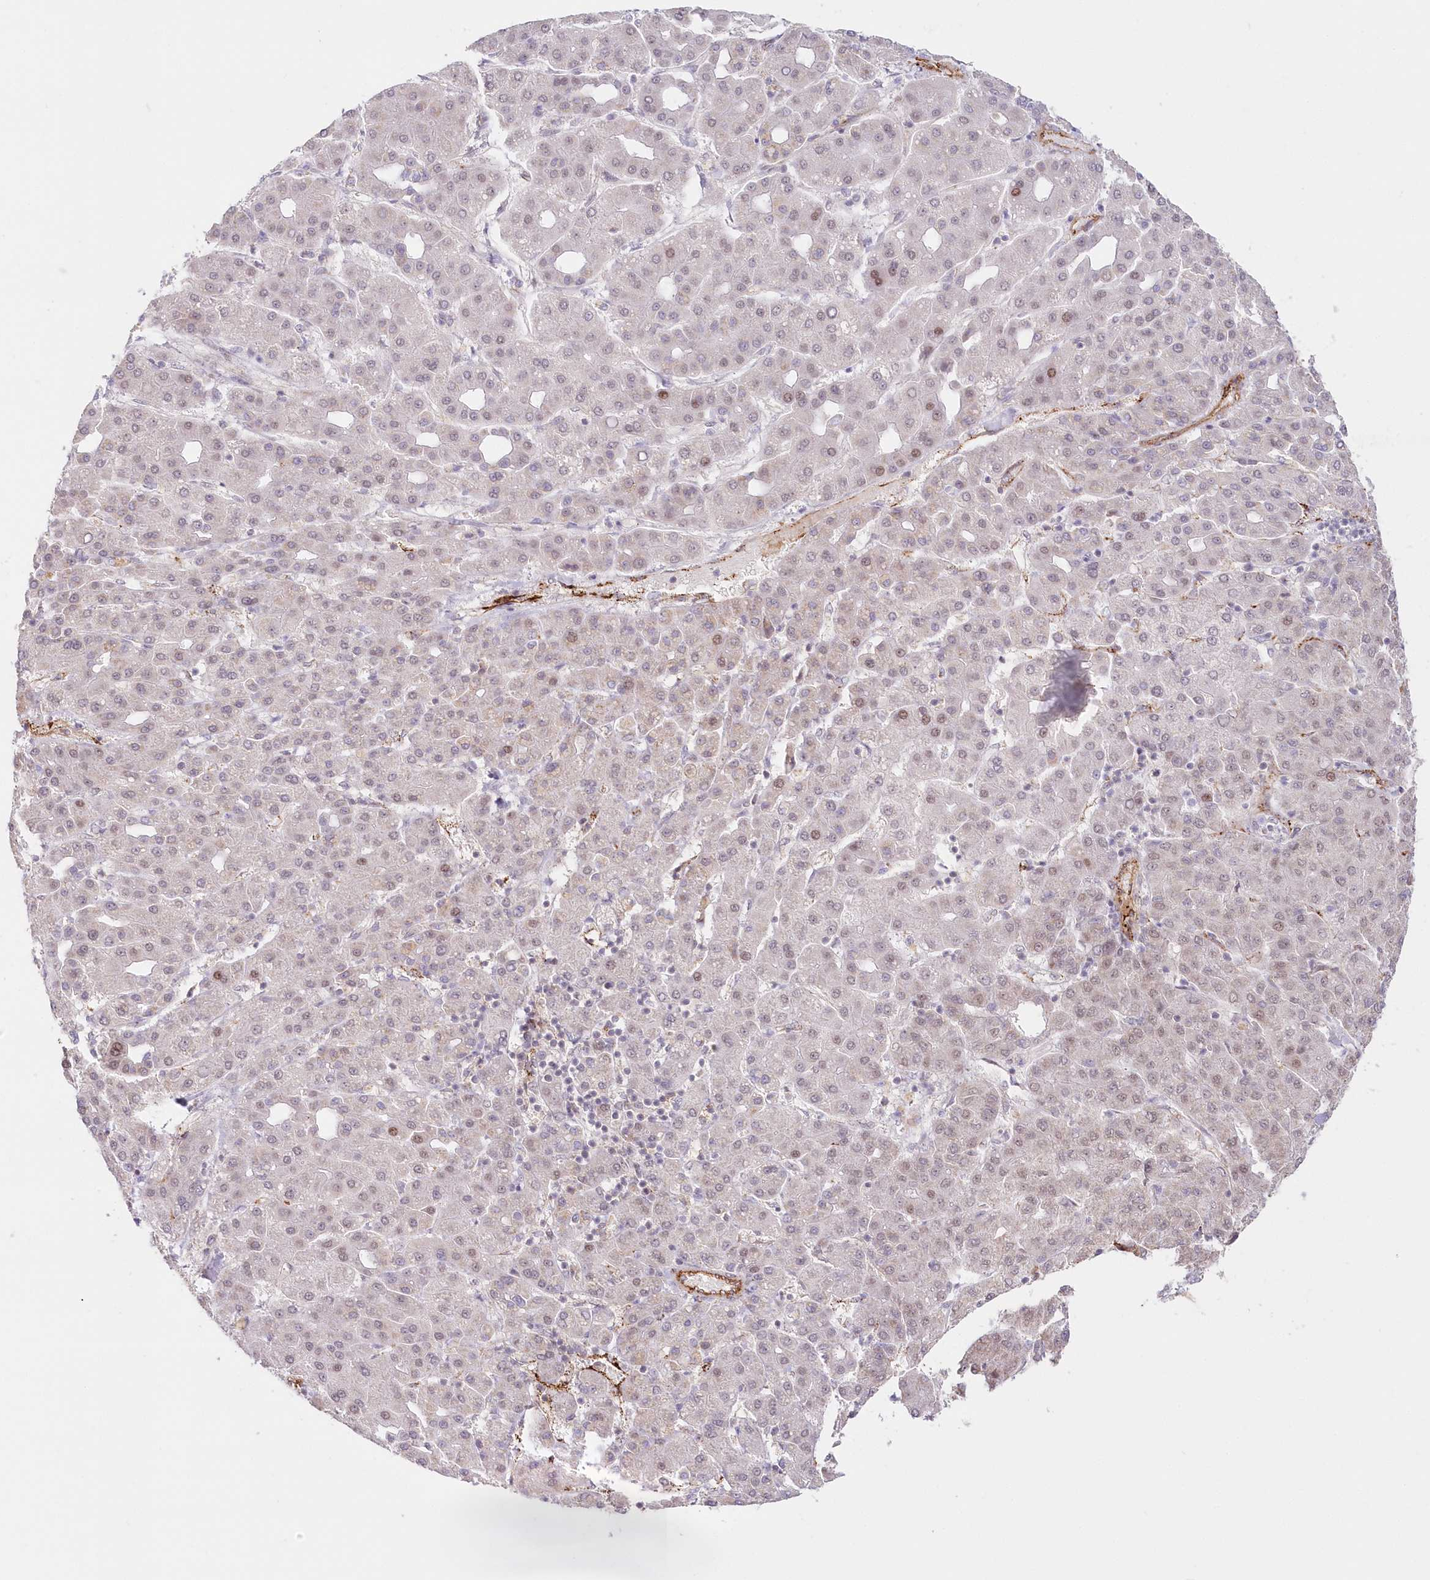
{"staining": {"intensity": "negative", "quantity": "none", "location": "none"}, "tissue": "liver cancer", "cell_type": "Tumor cells", "image_type": "cancer", "snomed": [{"axis": "morphology", "description": "Carcinoma, Hepatocellular, NOS"}, {"axis": "topography", "description": "Liver"}], "caption": "Liver cancer was stained to show a protein in brown. There is no significant staining in tumor cells.", "gene": "AFAP1L2", "patient": {"sex": "male", "age": 65}}